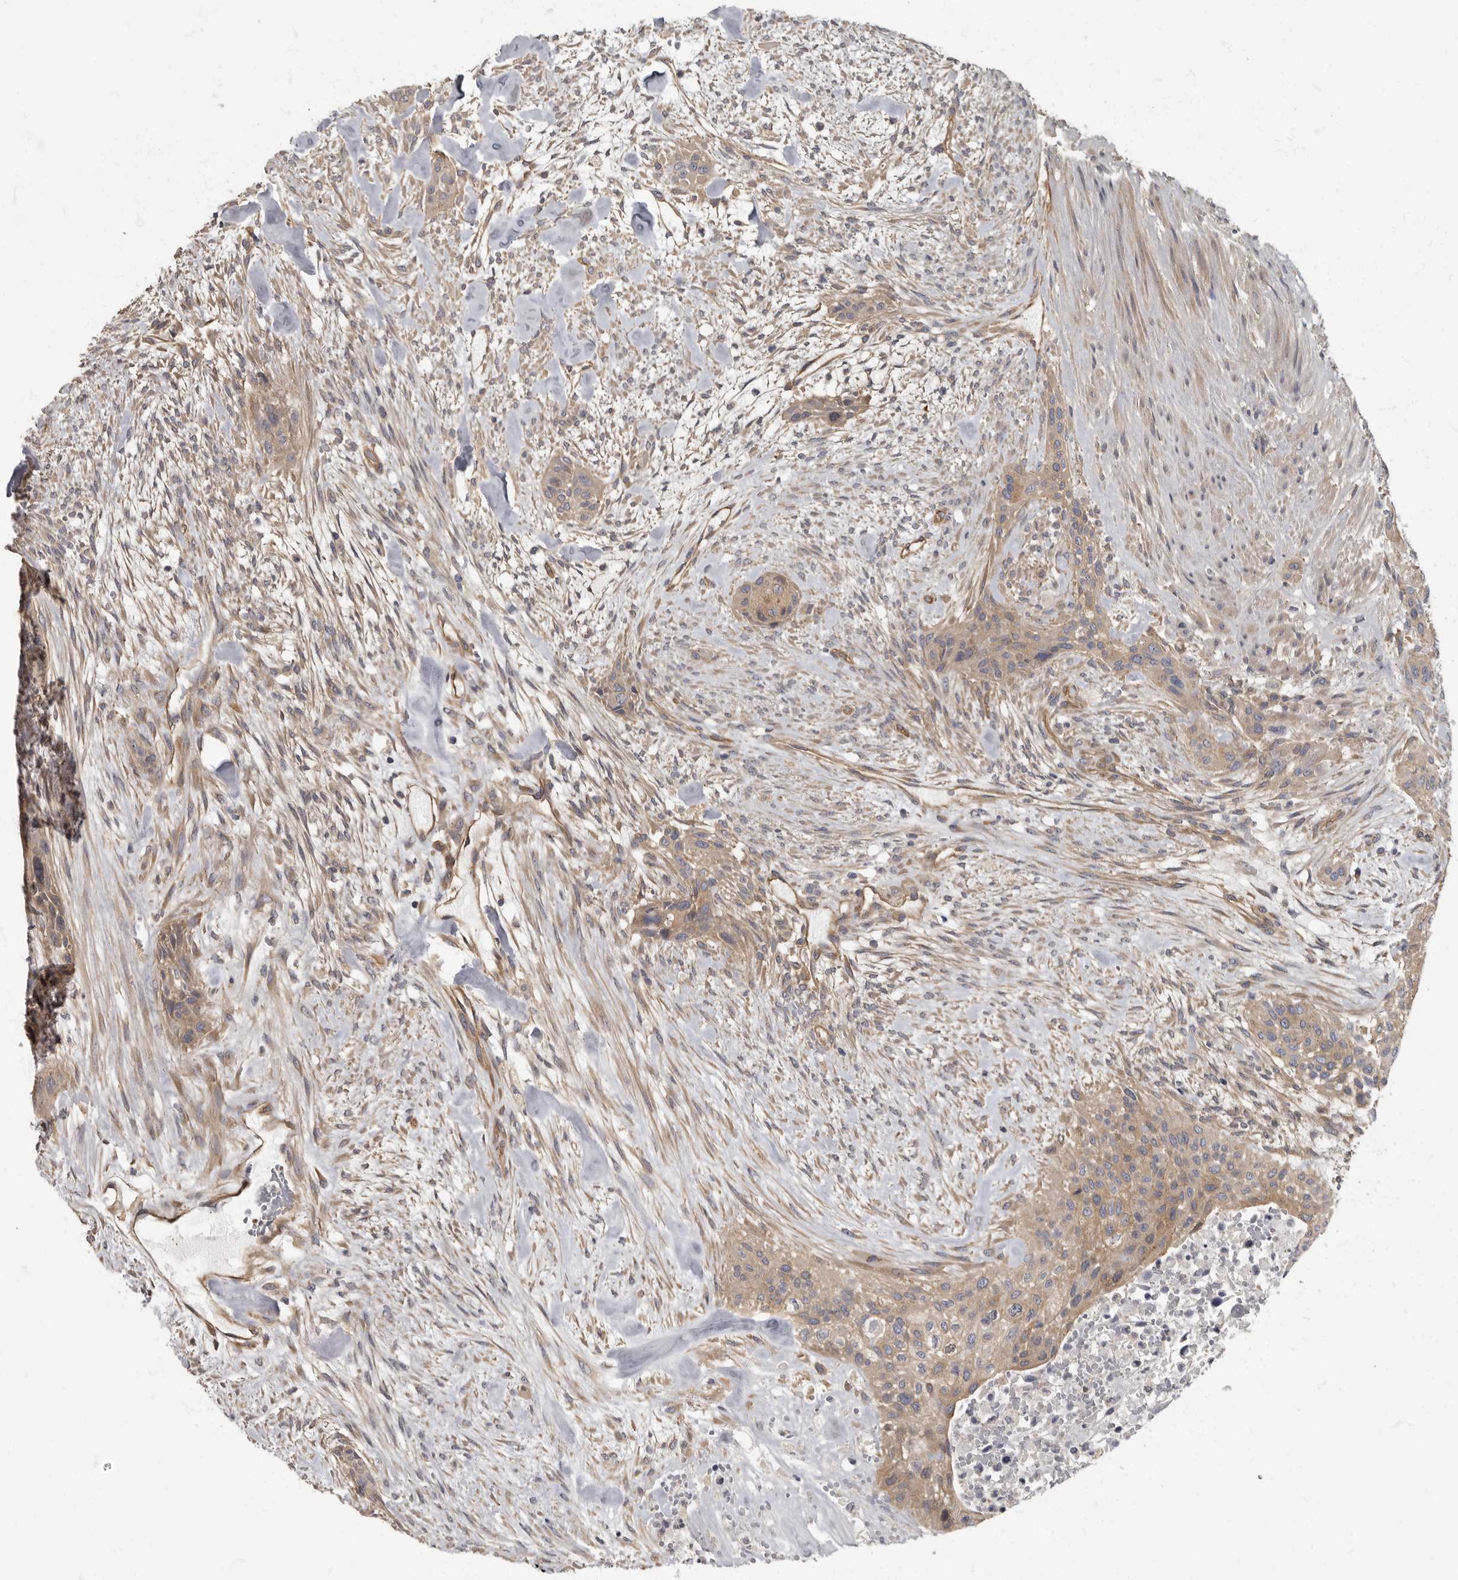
{"staining": {"intensity": "weak", "quantity": ">75%", "location": "cytoplasmic/membranous"}, "tissue": "urothelial cancer", "cell_type": "Tumor cells", "image_type": "cancer", "snomed": [{"axis": "morphology", "description": "Urothelial carcinoma, High grade"}, {"axis": "topography", "description": "Urinary bladder"}], "caption": "Urothelial cancer stained with IHC shows weak cytoplasmic/membranous expression in approximately >75% of tumor cells. The staining was performed using DAB (3,3'-diaminobenzidine), with brown indicating positive protein expression. Nuclei are stained blue with hematoxylin.", "gene": "PDK1", "patient": {"sex": "male", "age": 35}}